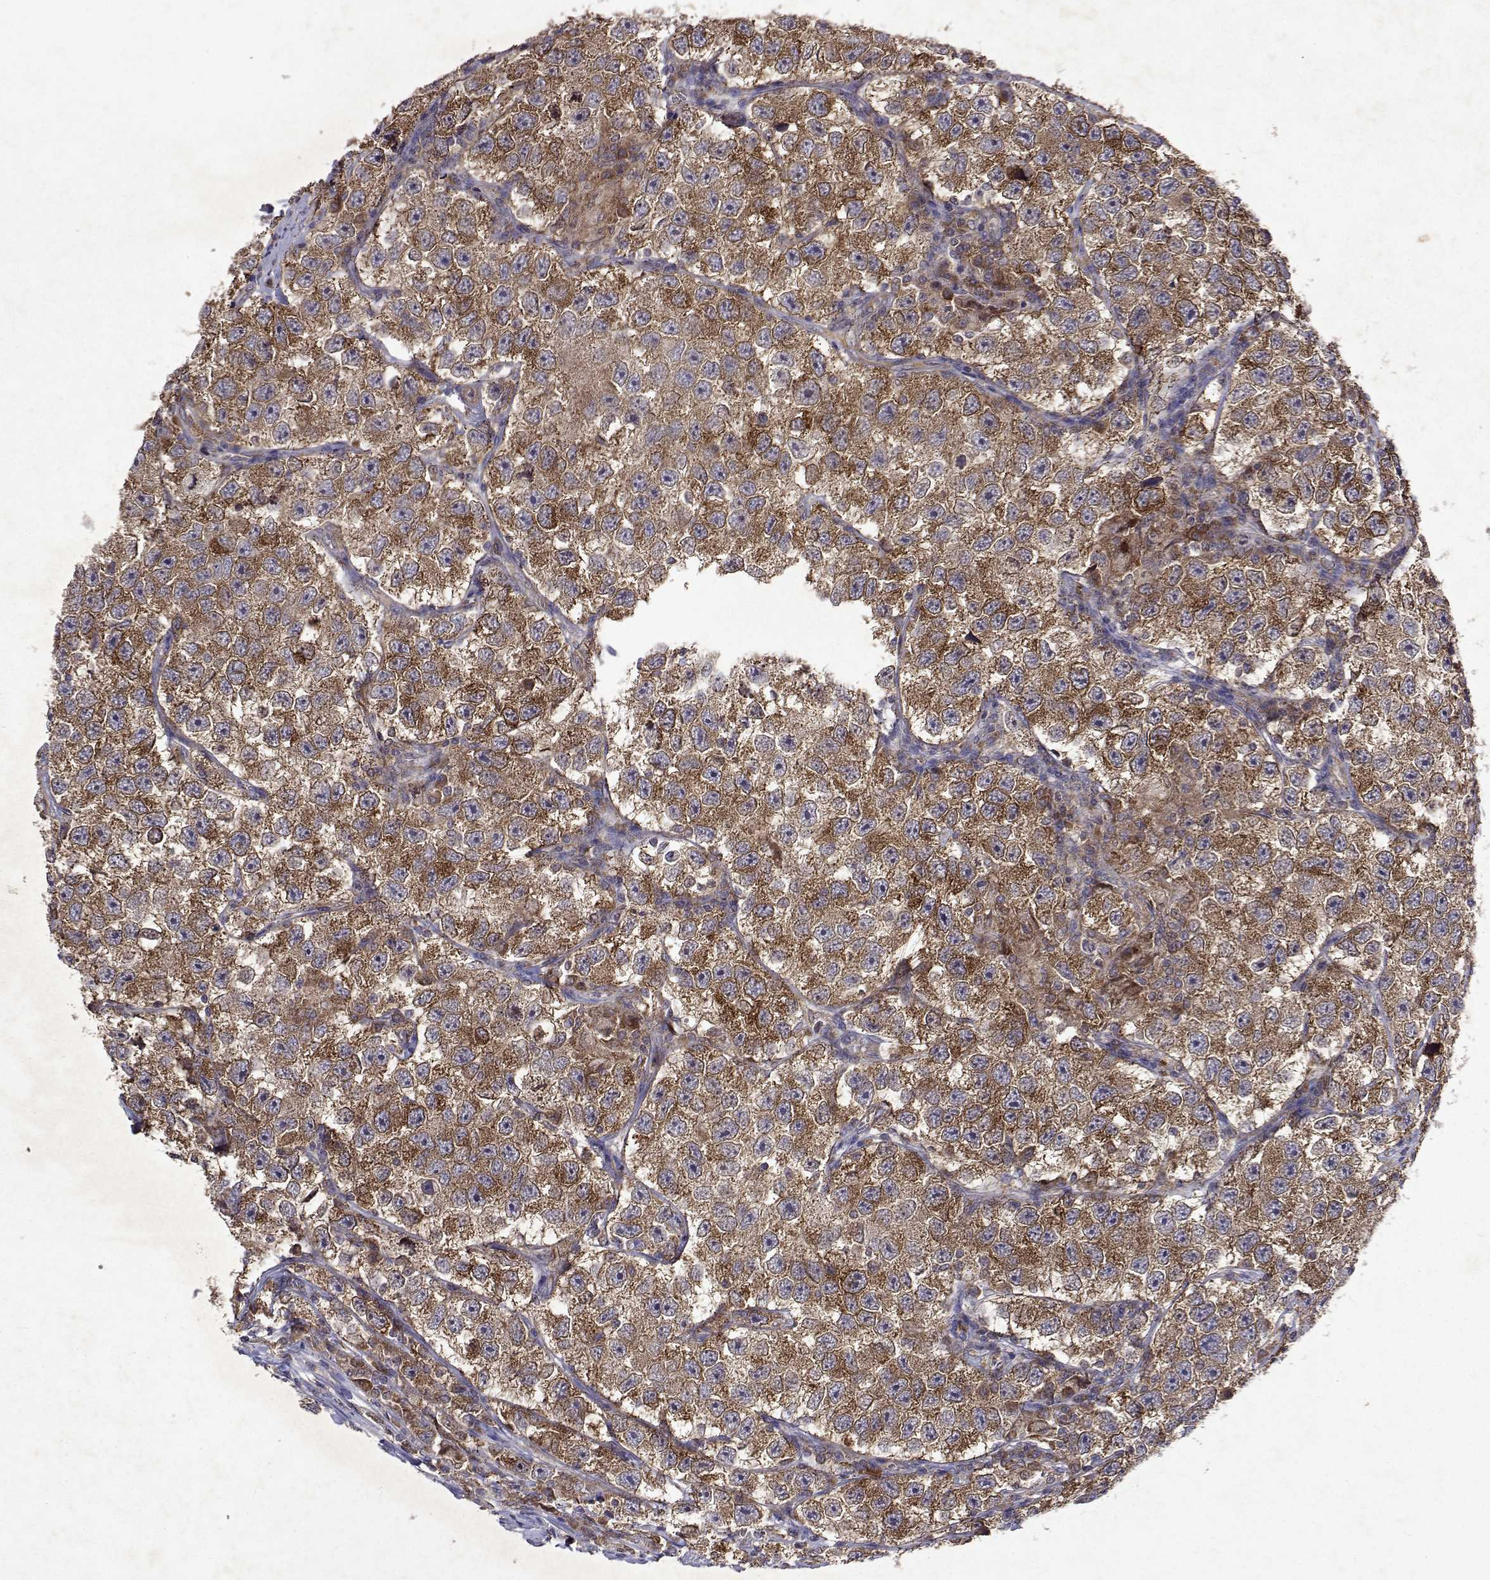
{"staining": {"intensity": "moderate", "quantity": ">75%", "location": "cytoplasmic/membranous"}, "tissue": "testis cancer", "cell_type": "Tumor cells", "image_type": "cancer", "snomed": [{"axis": "morphology", "description": "Seminoma, NOS"}, {"axis": "topography", "description": "Testis"}], "caption": "A brown stain shows moderate cytoplasmic/membranous expression of a protein in testis cancer (seminoma) tumor cells. The staining is performed using DAB brown chromogen to label protein expression. The nuclei are counter-stained blue using hematoxylin.", "gene": "TARBP2", "patient": {"sex": "male", "age": 26}}